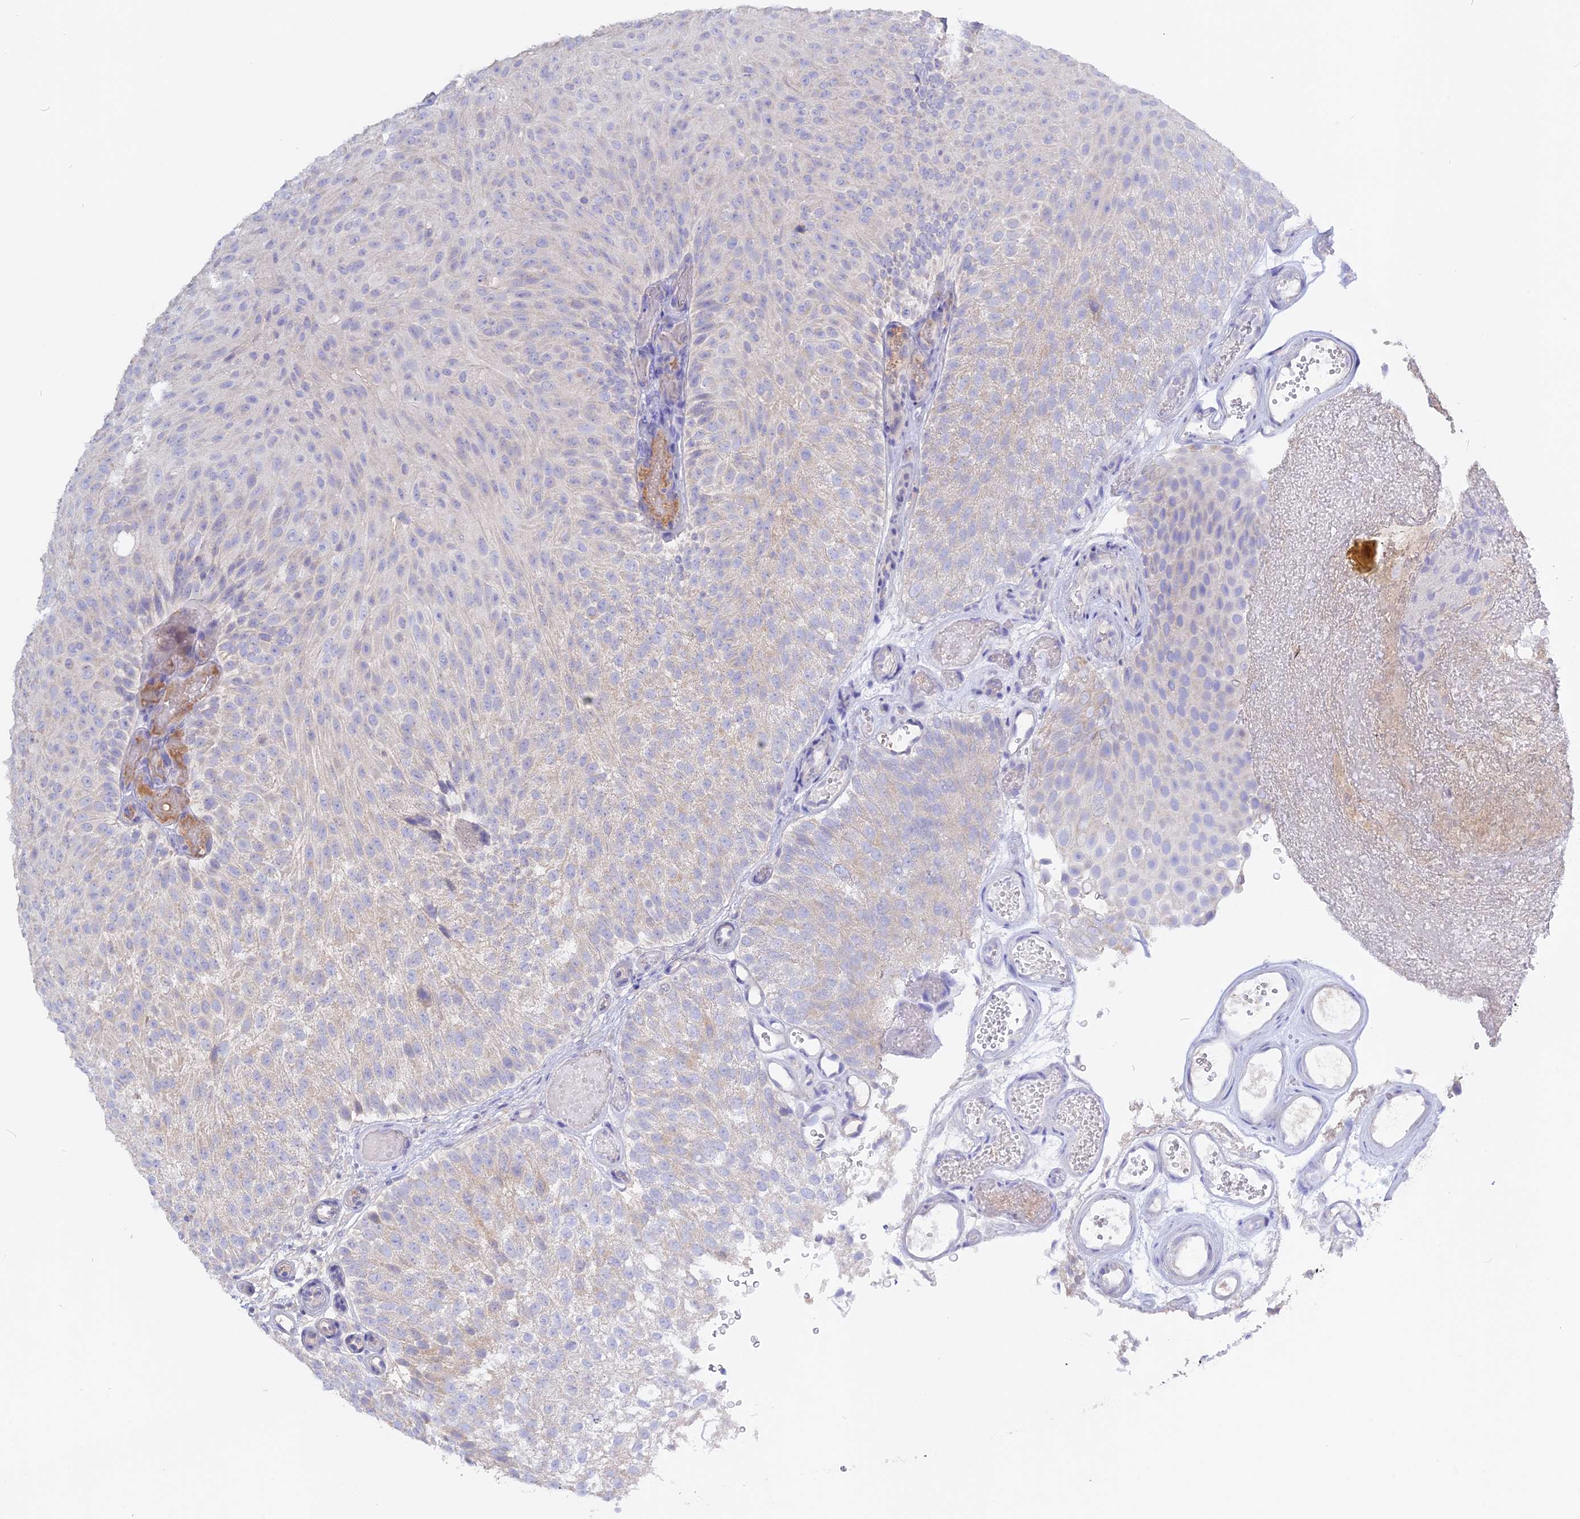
{"staining": {"intensity": "negative", "quantity": "none", "location": "none"}, "tissue": "urothelial cancer", "cell_type": "Tumor cells", "image_type": "cancer", "snomed": [{"axis": "morphology", "description": "Urothelial carcinoma, Low grade"}, {"axis": "topography", "description": "Urinary bladder"}], "caption": "The IHC image has no significant staining in tumor cells of urothelial carcinoma (low-grade) tissue.", "gene": "ADGRA1", "patient": {"sex": "male", "age": 78}}